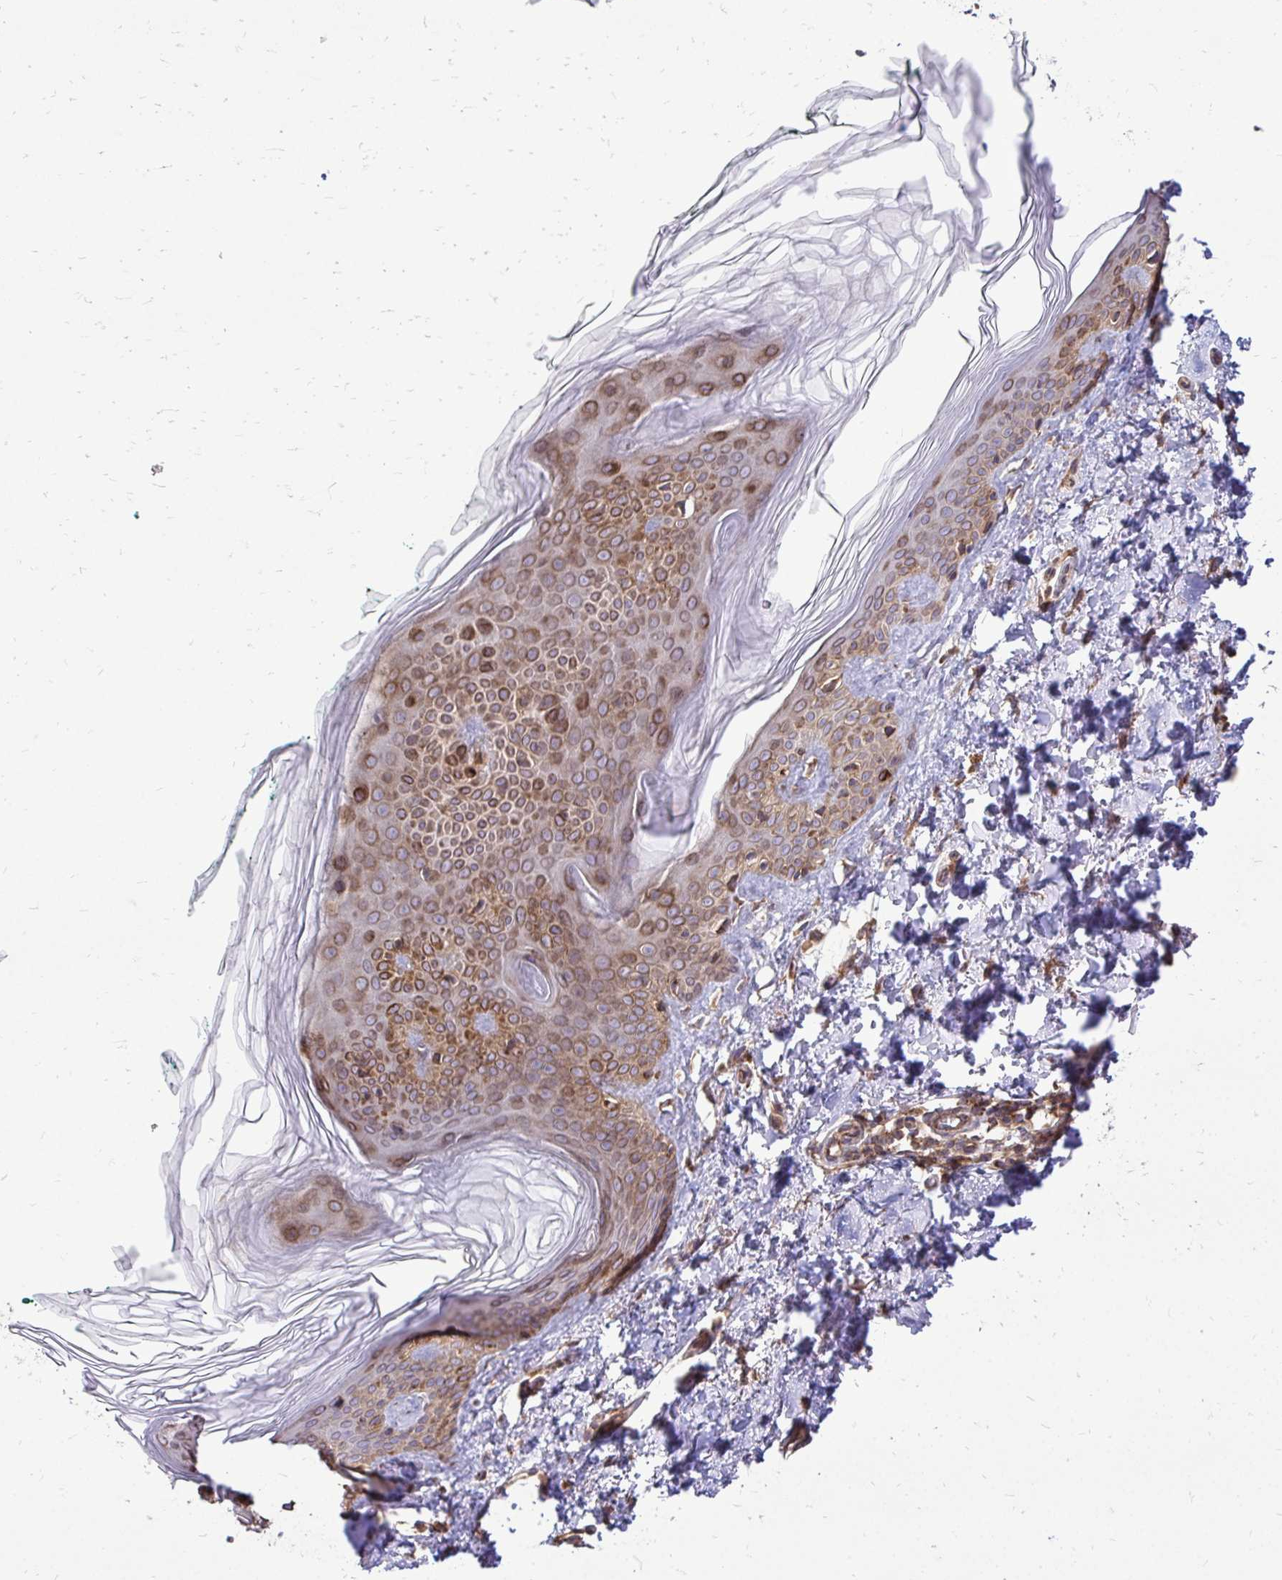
{"staining": {"intensity": "moderate", "quantity": ">75%", "location": "cytoplasmic/membranous"}, "tissue": "skin", "cell_type": "Fibroblasts", "image_type": "normal", "snomed": [{"axis": "morphology", "description": "Normal tissue, NOS"}, {"axis": "topography", "description": "Skin"}, {"axis": "topography", "description": "Peripheral nerve tissue"}], "caption": "Protein staining of normal skin demonstrates moderate cytoplasmic/membranous positivity in approximately >75% of fibroblasts.", "gene": "FMR1", "patient": {"sex": "female", "age": 45}}